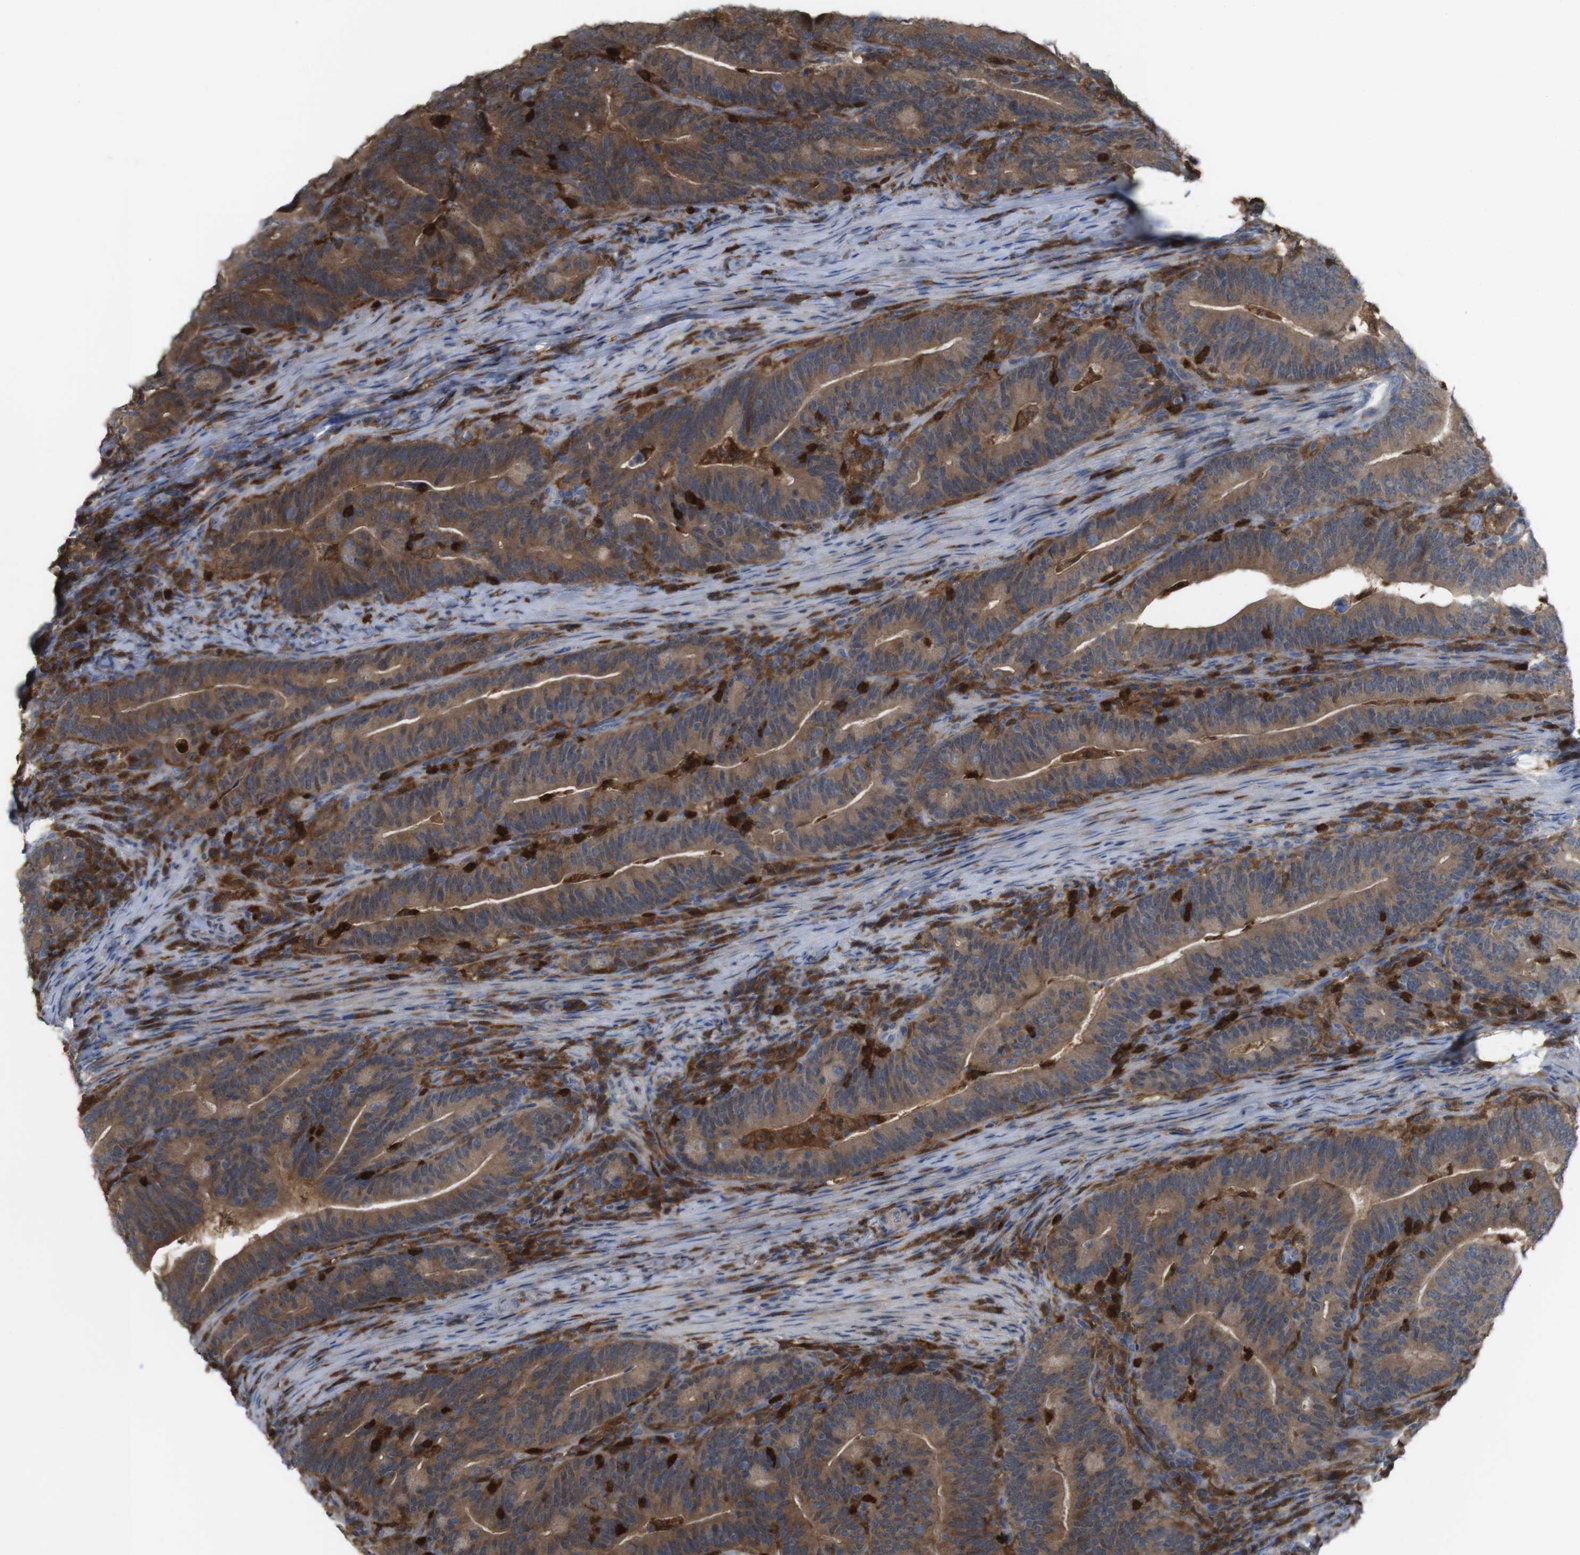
{"staining": {"intensity": "moderate", "quantity": ">75%", "location": "cytoplasmic/membranous"}, "tissue": "colorectal cancer", "cell_type": "Tumor cells", "image_type": "cancer", "snomed": [{"axis": "morphology", "description": "Normal tissue, NOS"}, {"axis": "morphology", "description": "Adenocarcinoma, NOS"}, {"axis": "topography", "description": "Colon"}], "caption": "Human colorectal cancer stained with a brown dye displays moderate cytoplasmic/membranous positive expression in about >75% of tumor cells.", "gene": "PRKCD", "patient": {"sex": "female", "age": 66}}